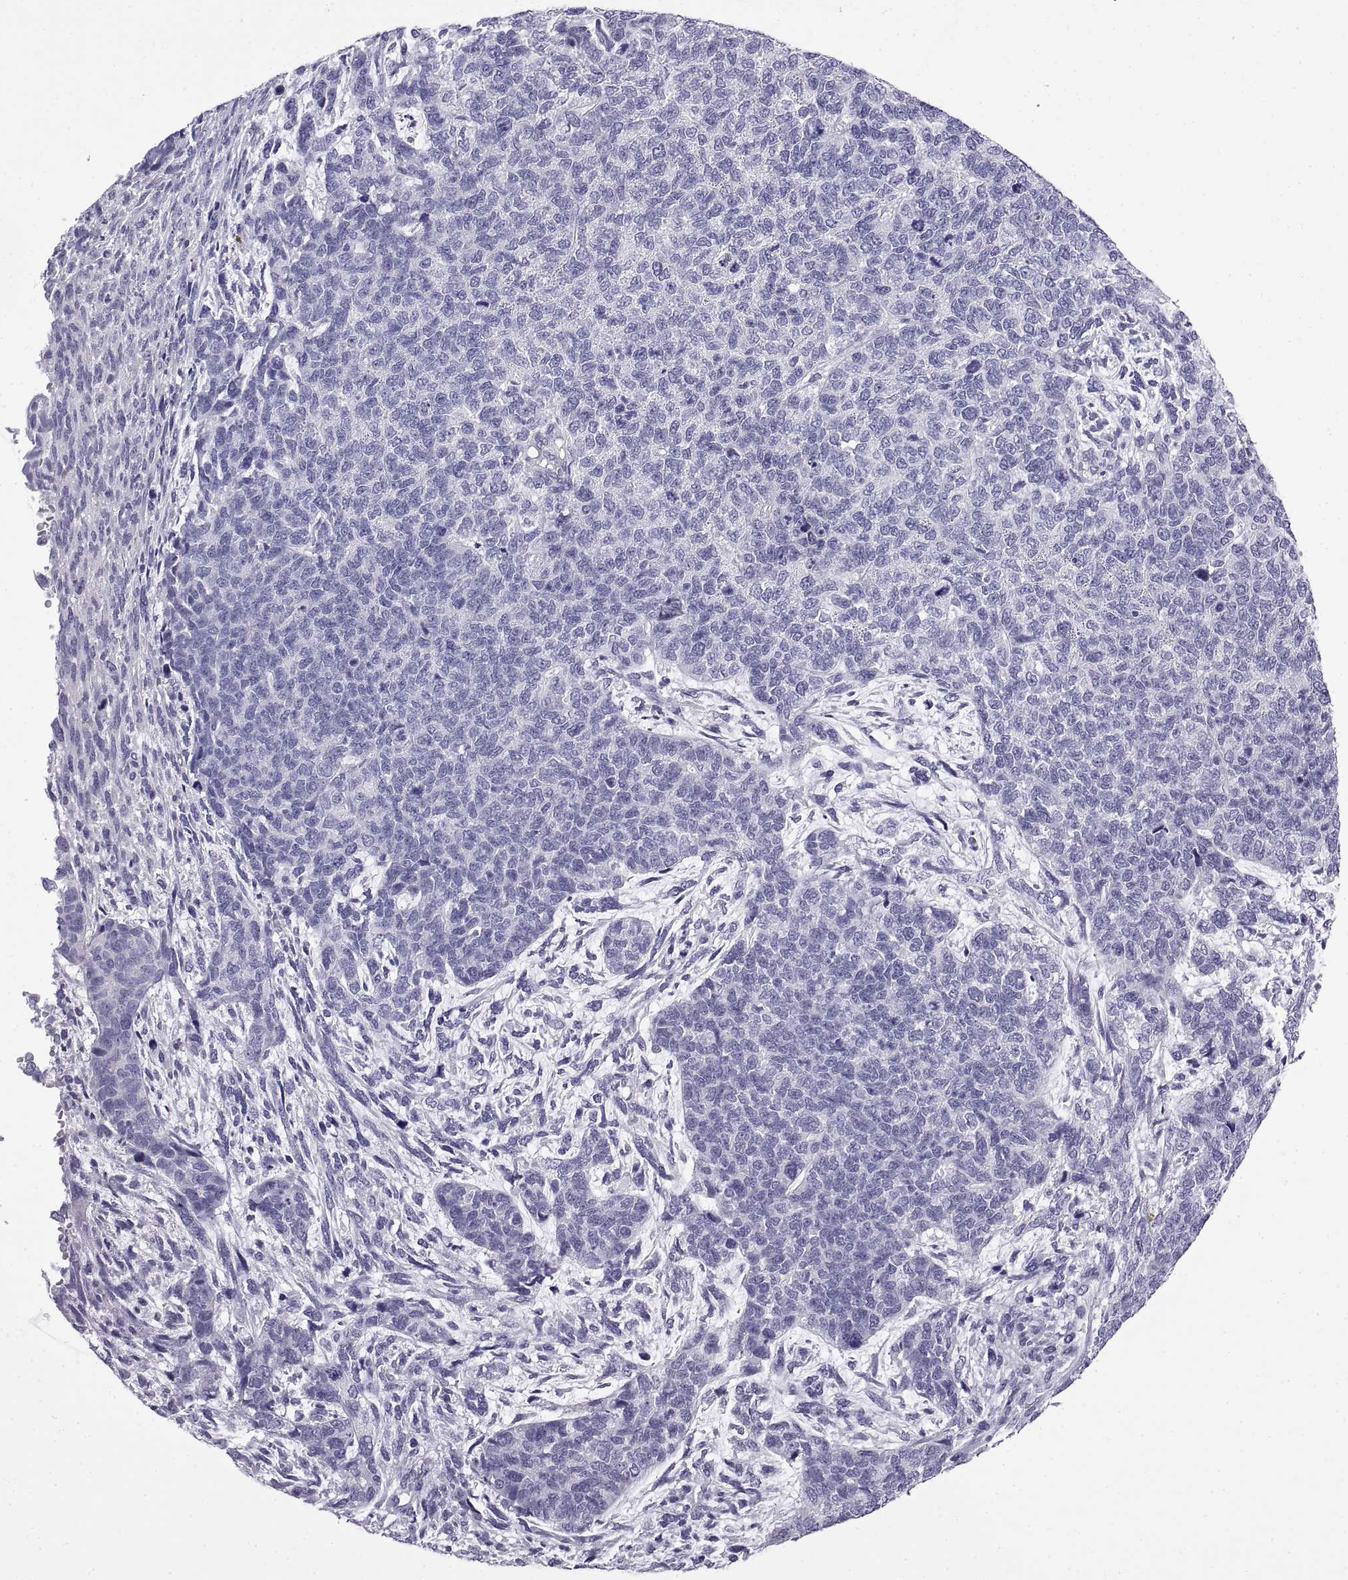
{"staining": {"intensity": "negative", "quantity": "none", "location": "none"}, "tissue": "cervical cancer", "cell_type": "Tumor cells", "image_type": "cancer", "snomed": [{"axis": "morphology", "description": "Squamous cell carcinoma, NOS"}, {"axis": "topography", "description": "Cervix"}], "caption": "Tumor cells are negative for protein expression in human cervical cancer (squamous cell carcinoma).", "gene": "SPDYE1", "patient": {"sex": "female", "age": 63}}